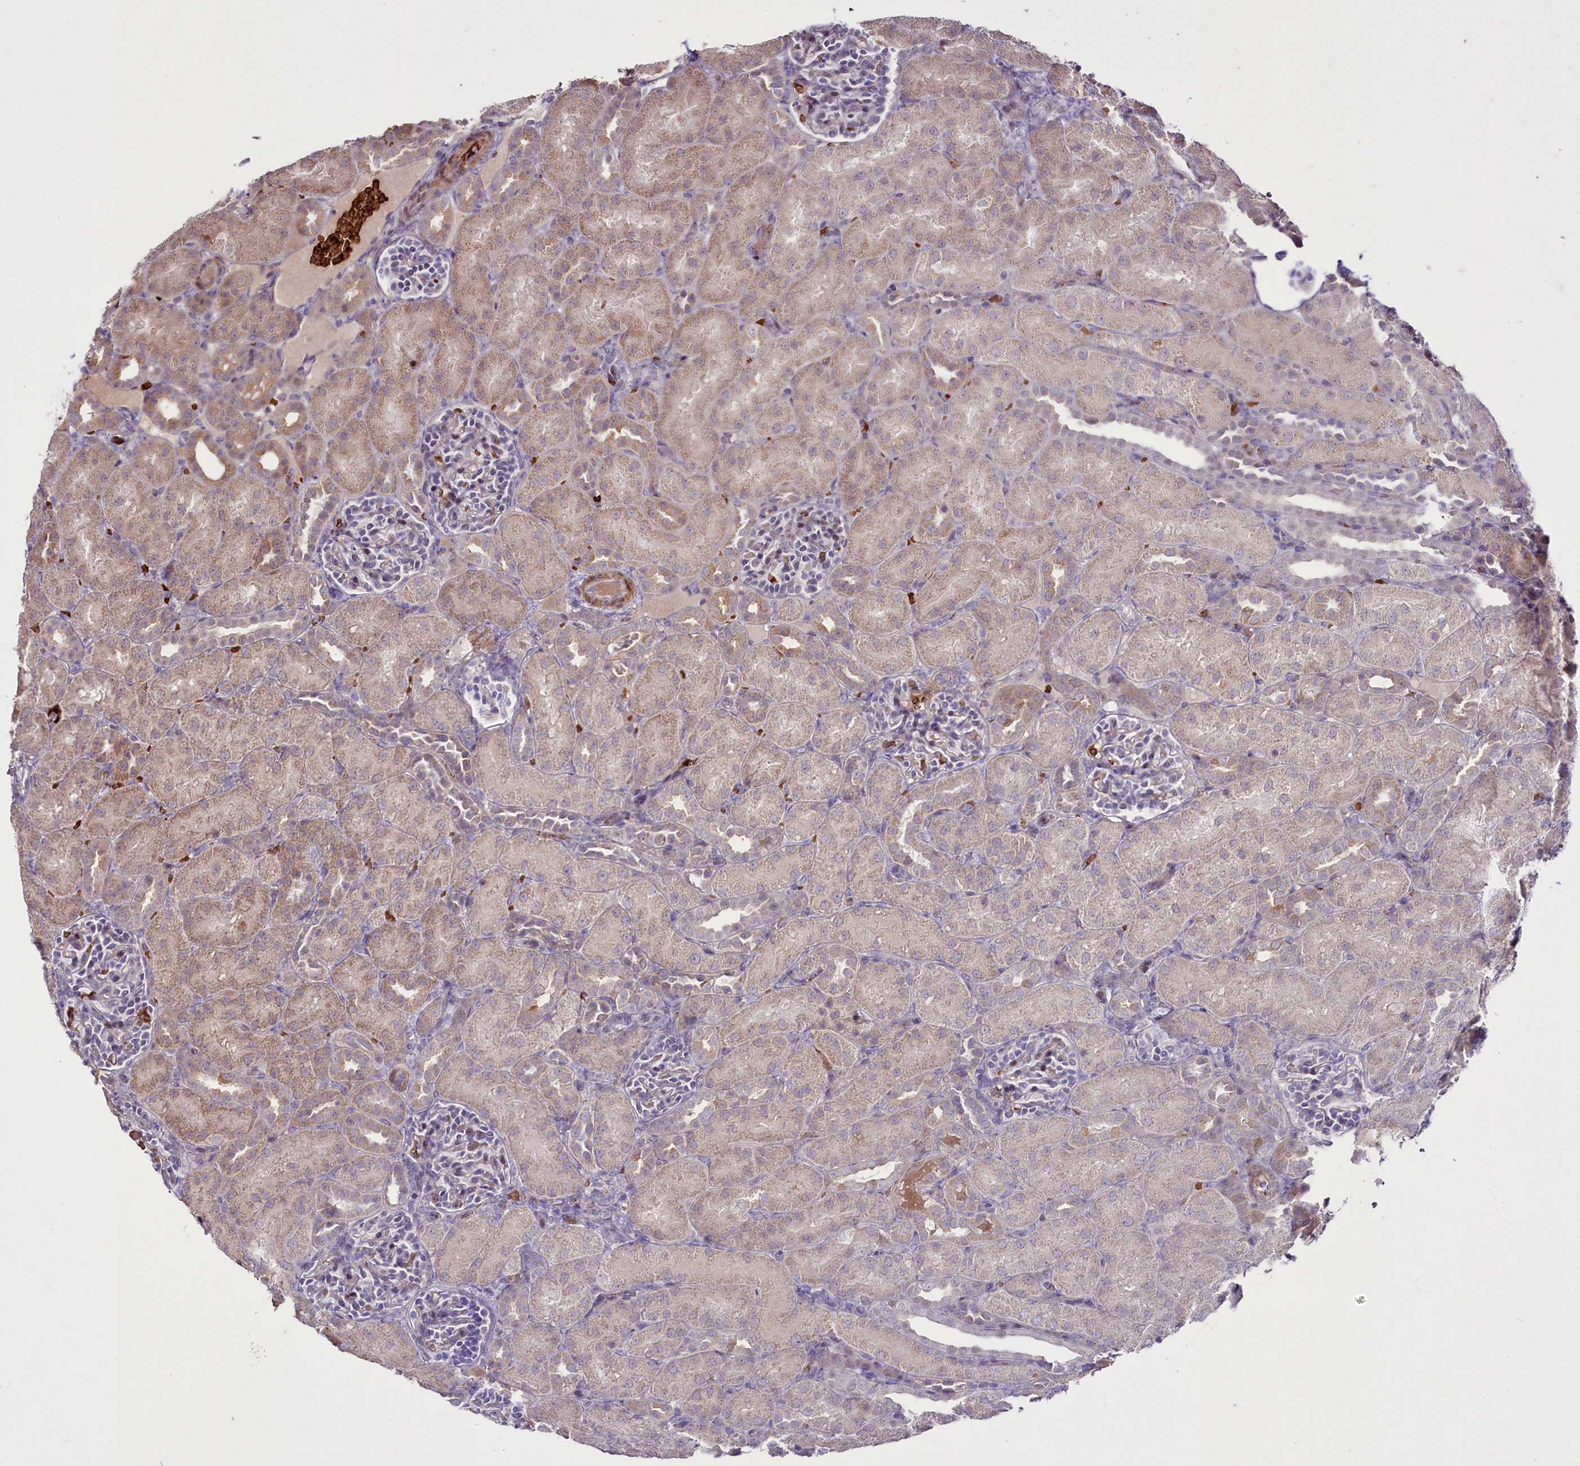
{"staining": {"intensity": "moderate", "quantity": "<25%", "location": "cytoplasmic/membranous"}, "tissue": "kidney", "cell_type": "Cells in glomeruli", "image_type": "normal", "snomed": [{"axis": "morphology", "description": "Normal tissue, NOS"}, {"axis": "topography", "description": "Kidney"}], "caption": "Moderate cytoplasmic/membranous protein positivity is present in approximately <25% of cells in glomeruli in kidney.", "gene": "SUSD3", "patient": {"sex": "male", "age": 1}}